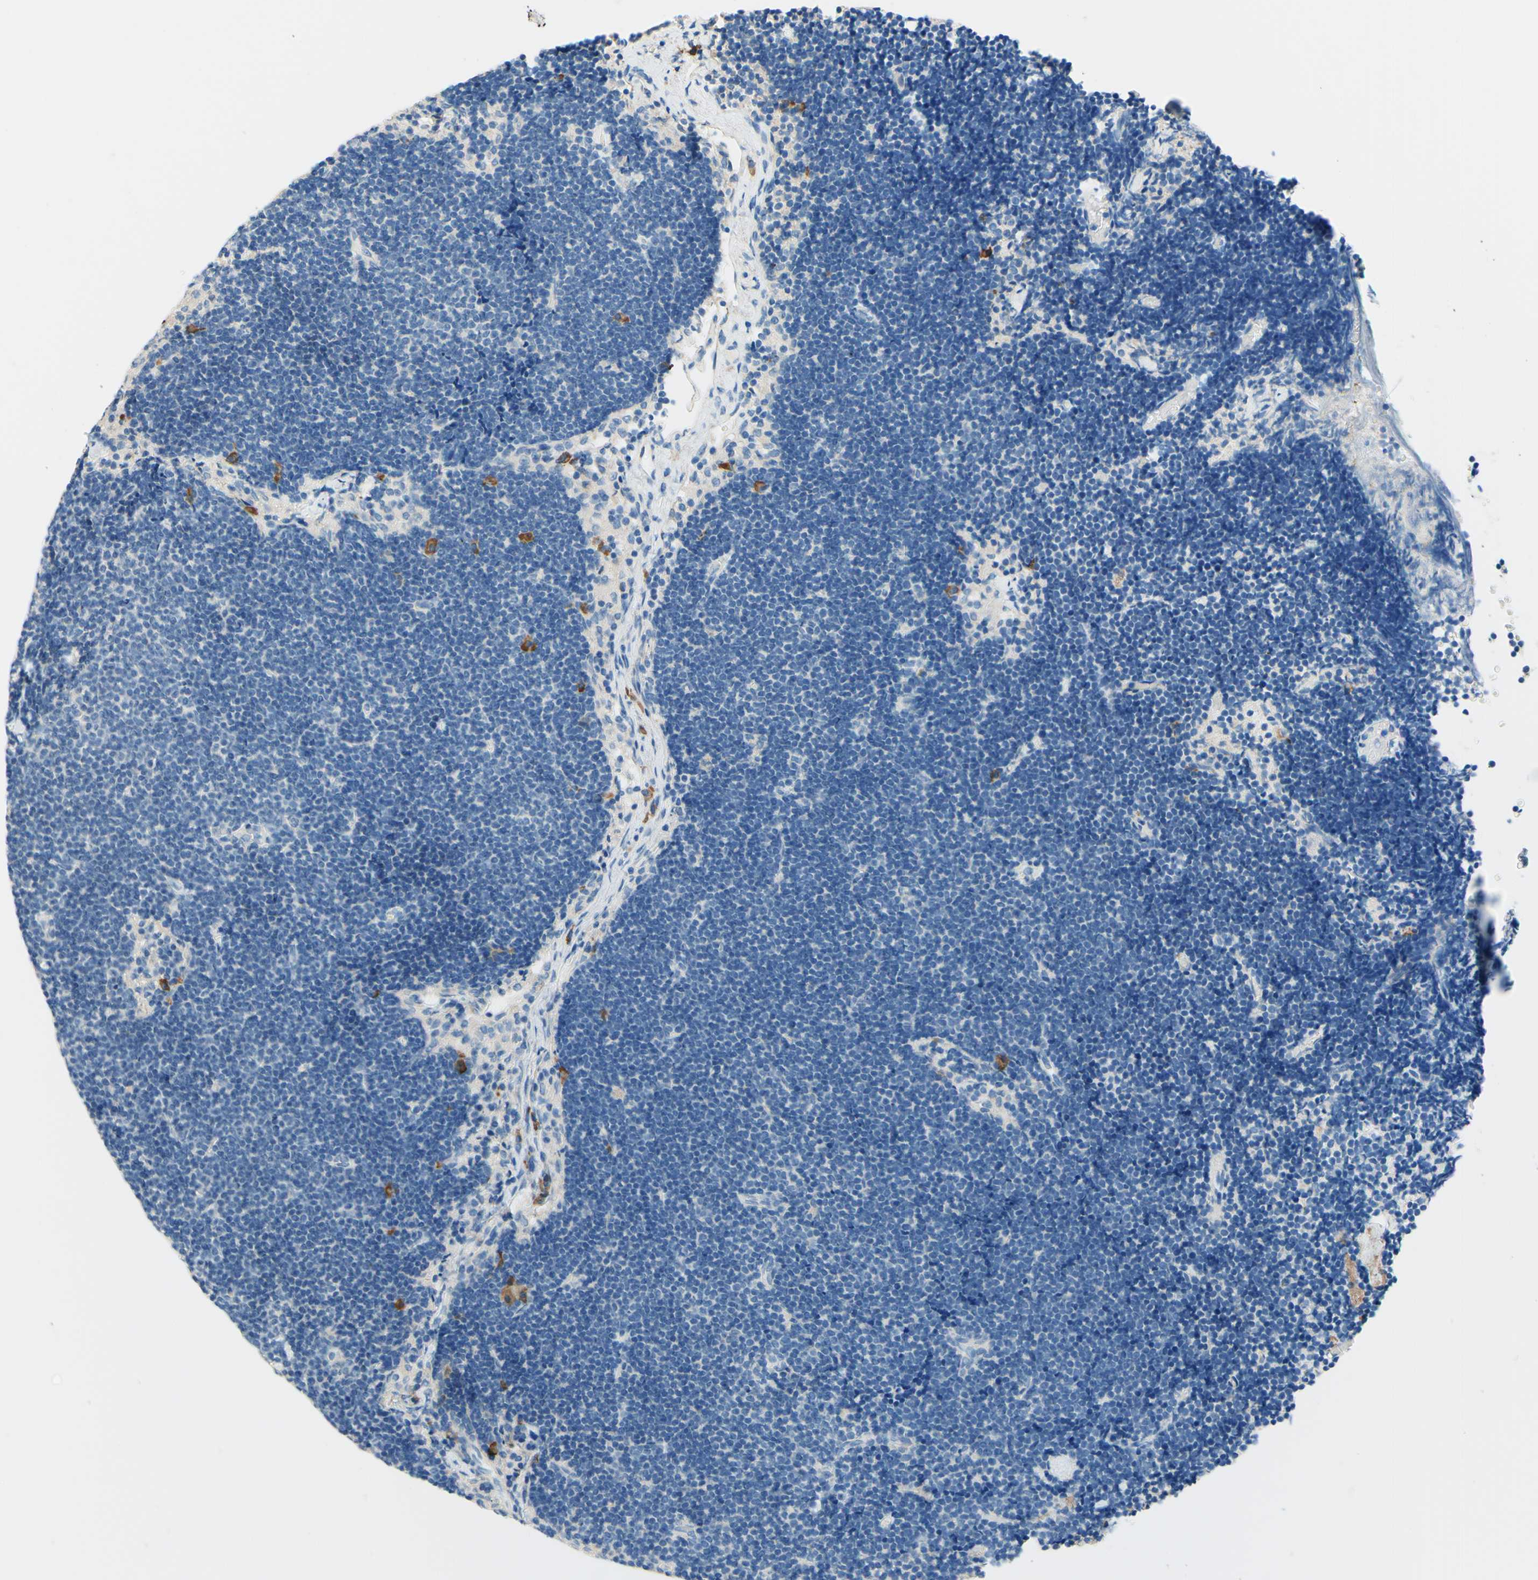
{"staining": {"intensity": "moderate", "quantity": "<25%", "location": "cytoplasmic/membranous"}, "tissue": "lymph node", "cell_type": "Germinal center cells", "image_type": "normal", "snomed": [{"axis": "morphology", "description": "Normal tissue, NOS"}, {"axis": "topography", "description": "Lymph node"}], "caption": "A photomicrograph of lymph node stained for a protein reveals moderate cytoplasmic/membranous brown staining in germinal center cells. Using DAB (3,3'-diaminobenzidine) (brown) and hematoxylin (blue) stains, captured at high magnification using brightfield microscopy.", "gene": "PASD1", "patient": {"sex": "male", "age": 63}}